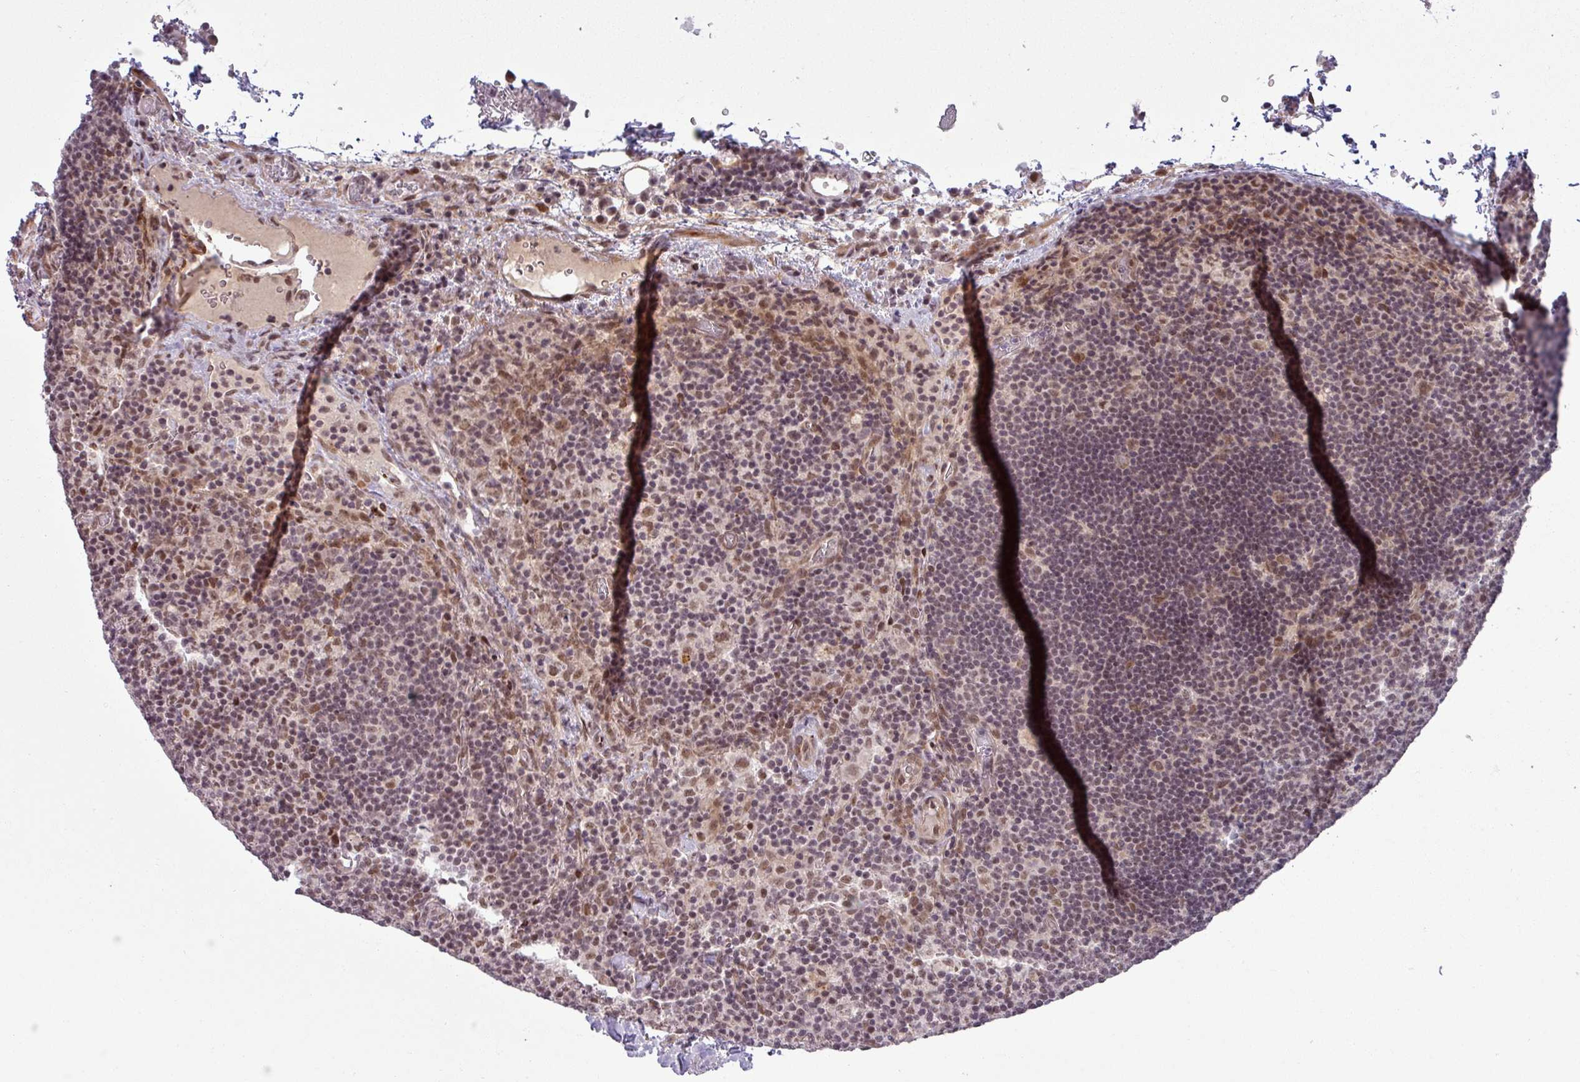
{"staining": {"intensity": "moderate", "quantity": ">75%", "location": "nuclear"}, "tissue": "lymph node", "cell_type": "Germinal center cells", "image_type": "normal", "snomed": [{"axis": "morphology", "description": "Normal tissue, NOS"}, {"axis": "topography", "description": "Lymph node"}], "caption": "Protein analysis of benign lymph node shows moderate nuclear expression in approximately >75% of germinal center cells.", "gene": "PTPN20", "patient": {"sex": "male", "age": 58}}